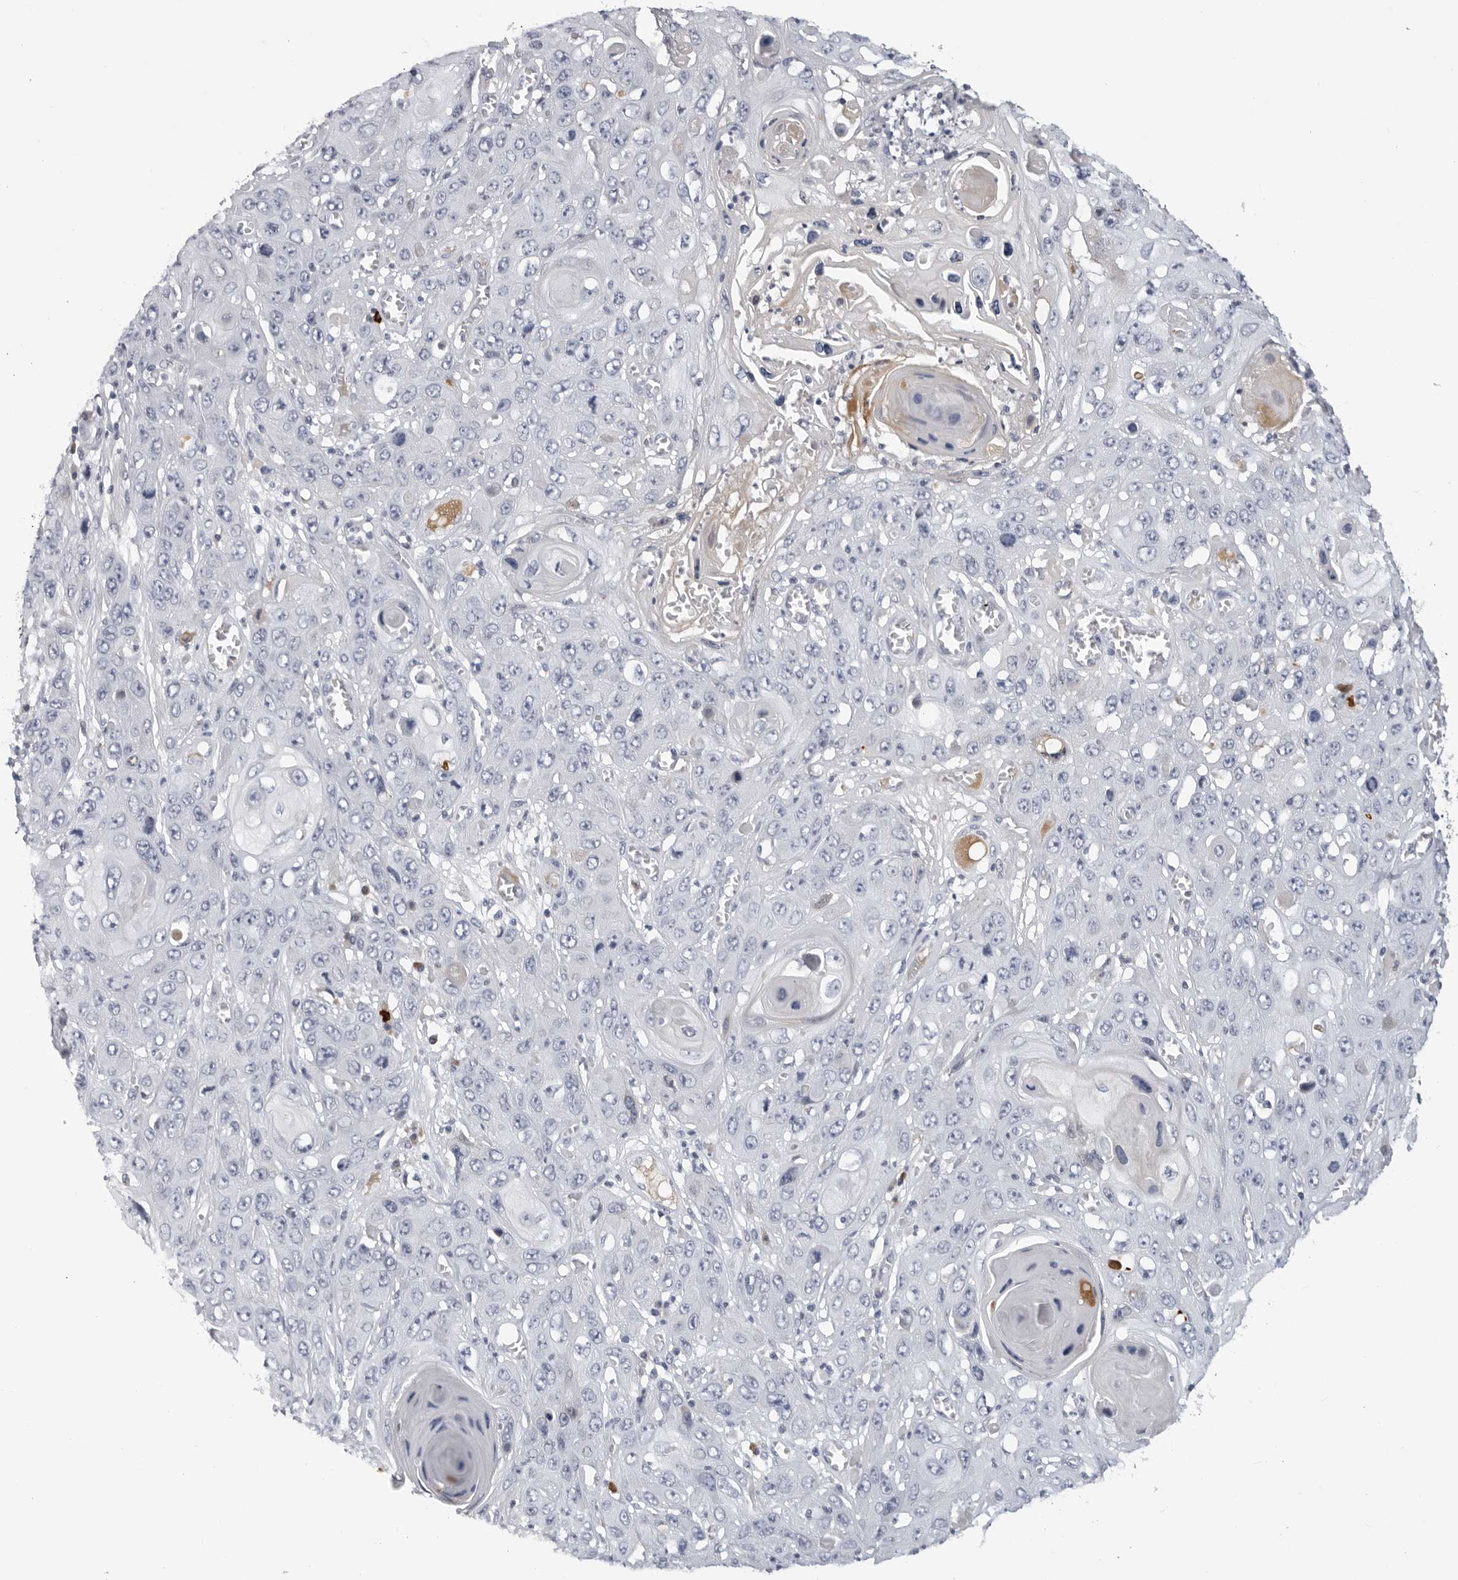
{"staining": {"intensity": "negative", "quantity": "none", "location": "none"}, "tissue": "skin cancer", "cell_type": "Tumor cells", "image_type": "cancer", "snomed": [{"axis": "morphology", "description": "Squamous cell carcinoma, NOS"}, {"axis": "topography", "description": "Skin"}], "caption": "Immunohistochemistry histopathology image of neoplastic tissue: human skin cancer (squamous cell carcinoma) stained with DAB shows no significant protein expression in tumor cells.", "gene": "ZNF502", "patient": {"sex": "male", "age": 55}}